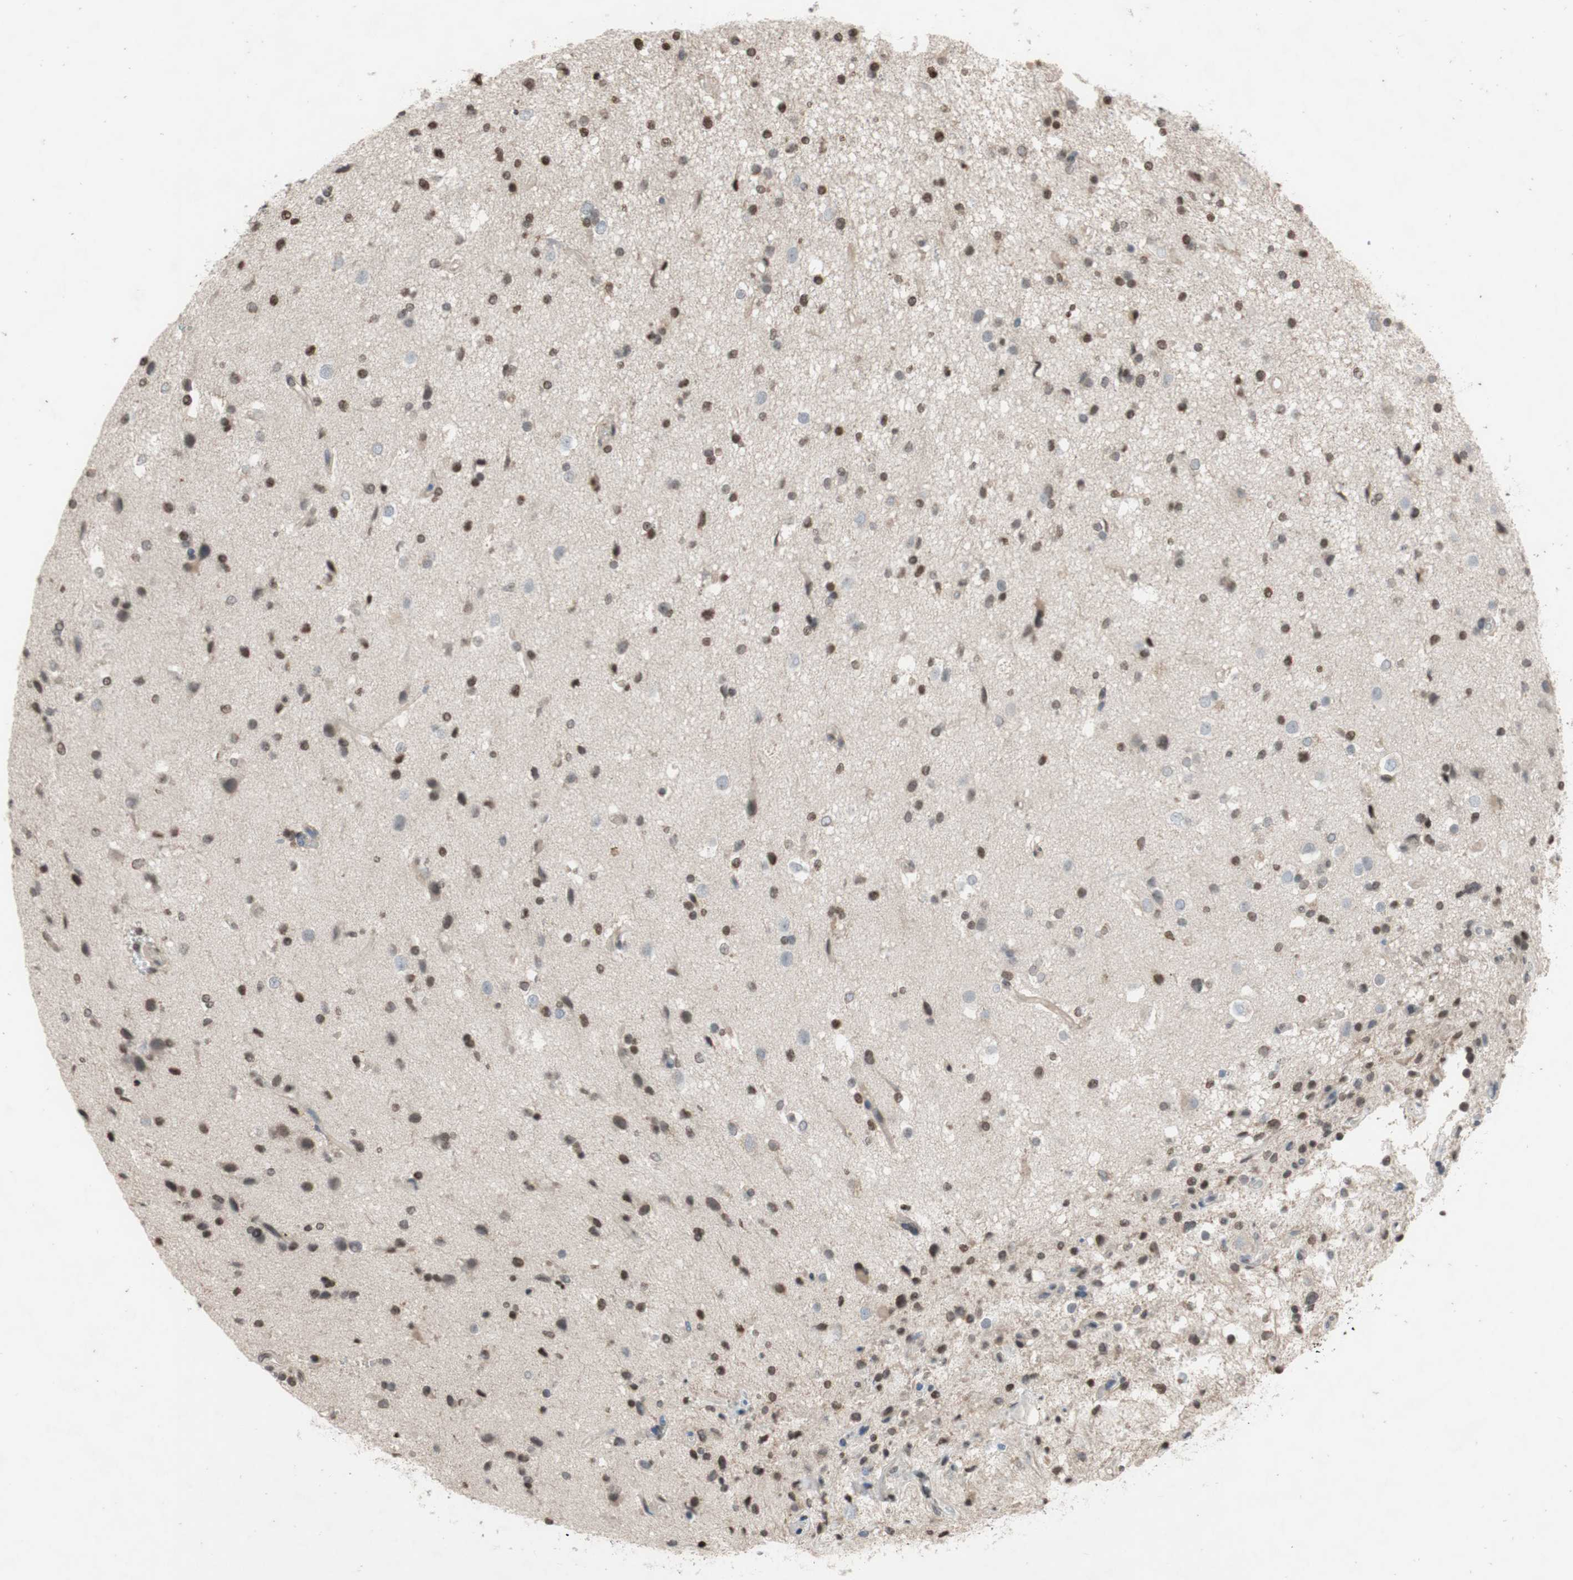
{"staining": {"intensity": "moderate", "quantity": "25%-75%", "location": "nuclear"}, "tissue": "glioma", "cell_type": "Tumor cells", "image_type": "cancer", "snomed": [{"axis": "morphology", "description": "Glioma, malignant, High grade"}, {"axis": "topography", "description": "Brain"}], "caption": "This image reveals immunohistochemistry staining of malignant glioma (high-grade), with medium moderate nuclear expression in about 25%-75% of tumor cells.", "gene": "MCM6", "patient": {"sex": "male", "age": 33}}